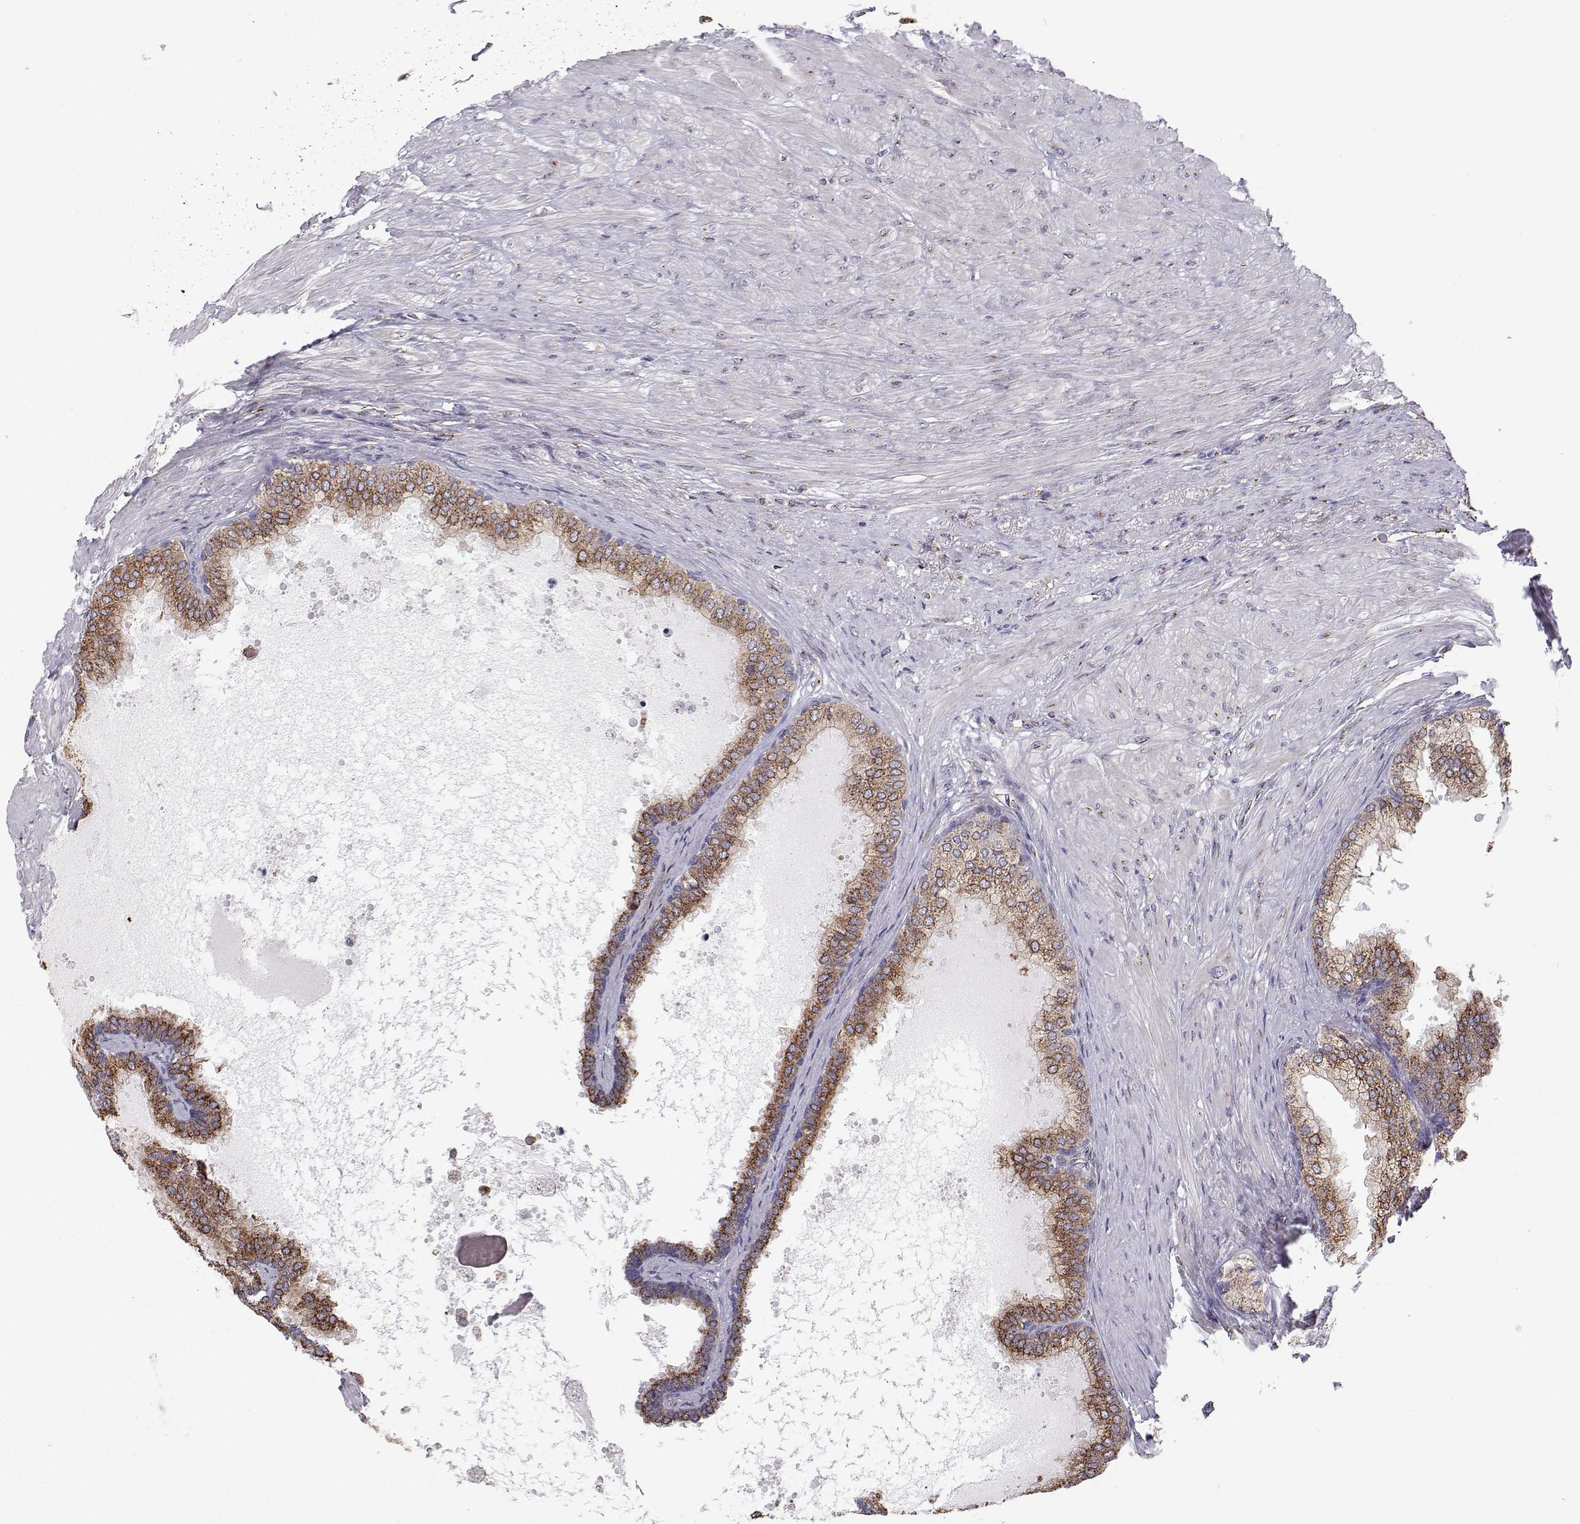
{"staining": {"intensity": "moderate", "quantity": ">75%", "location": "cytoplasmic/membranous"}, "tissue": "prostate", "cell_type": "Glandular cells", "image_type": "normal", "snomed": [{"axis": "morphology", "description": "Normal tissue, NOS"}, {"axis": "topography", "description": "Prostate"}, {"axis": "topography", "description": "Peripheral nerve tissue"}], "caption": "About >75% of glandular cells in unremarkable human prostate show moderate cytoplasmic/membranous protein expression as visualized by brown immunohistochemical staining.", "gene": "STARD13", "patient": {"sex": "male", "age": 55}}